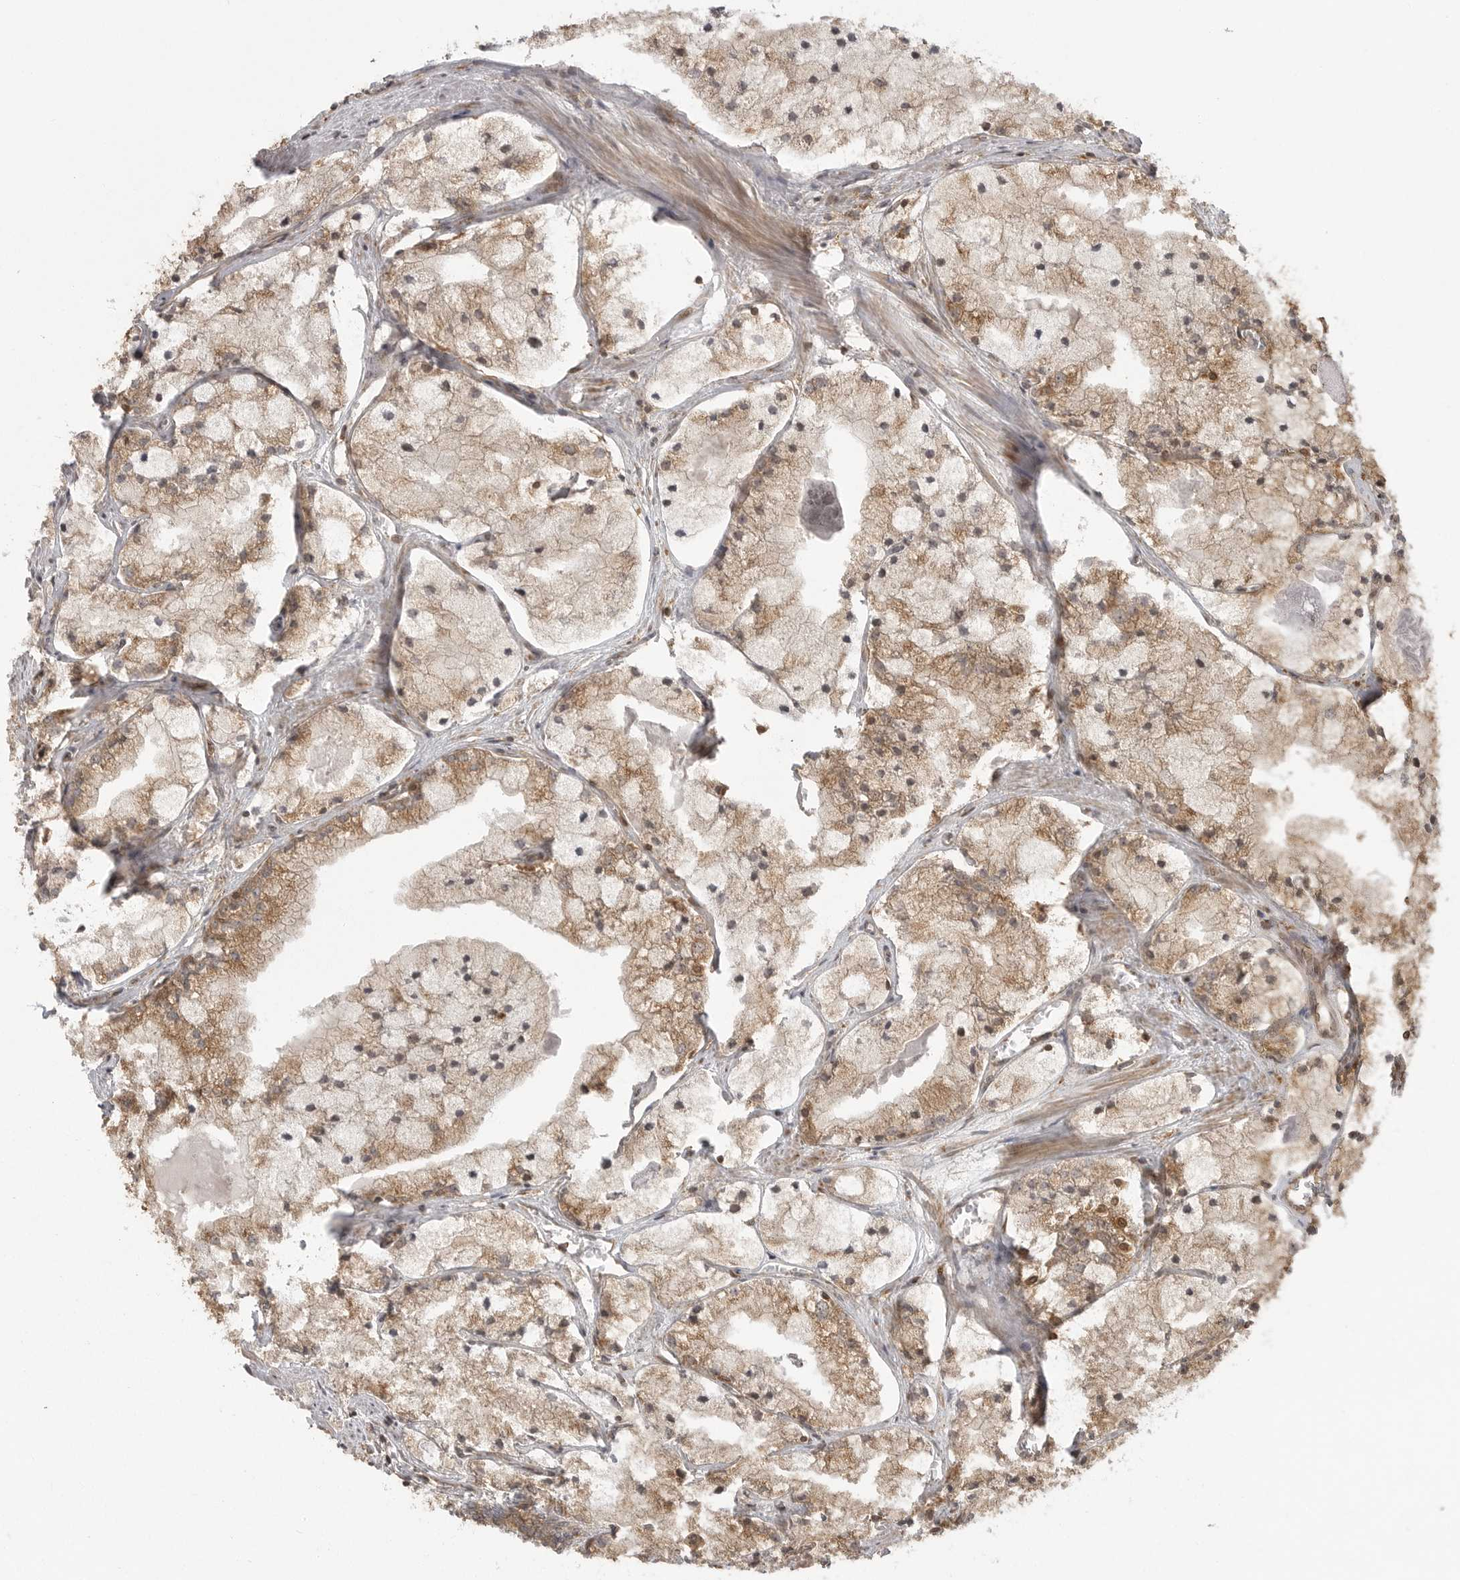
{"staining": {"intensity": "moderate", "quantity": ">75%", "location": "cytoplasmic/membranous"}, "tissue": "prostate cancer", "cell_type": "Tumor cells", "image_type": "cancer", "snomed": [{"axis": "morphology", "description": "Adenocarcinoma, High grade"}, {"axis": "topography", "description": "Prostate"}], "caption": "High-grade adenocarcinoma (prostate) was stained to show a protein in brown. There is medium levels of moderate cytoplasmic/membranous staining in about >75% of tumor cells.", "gene": "FAT3", "patient": {"sex": "male", "age": 50}}